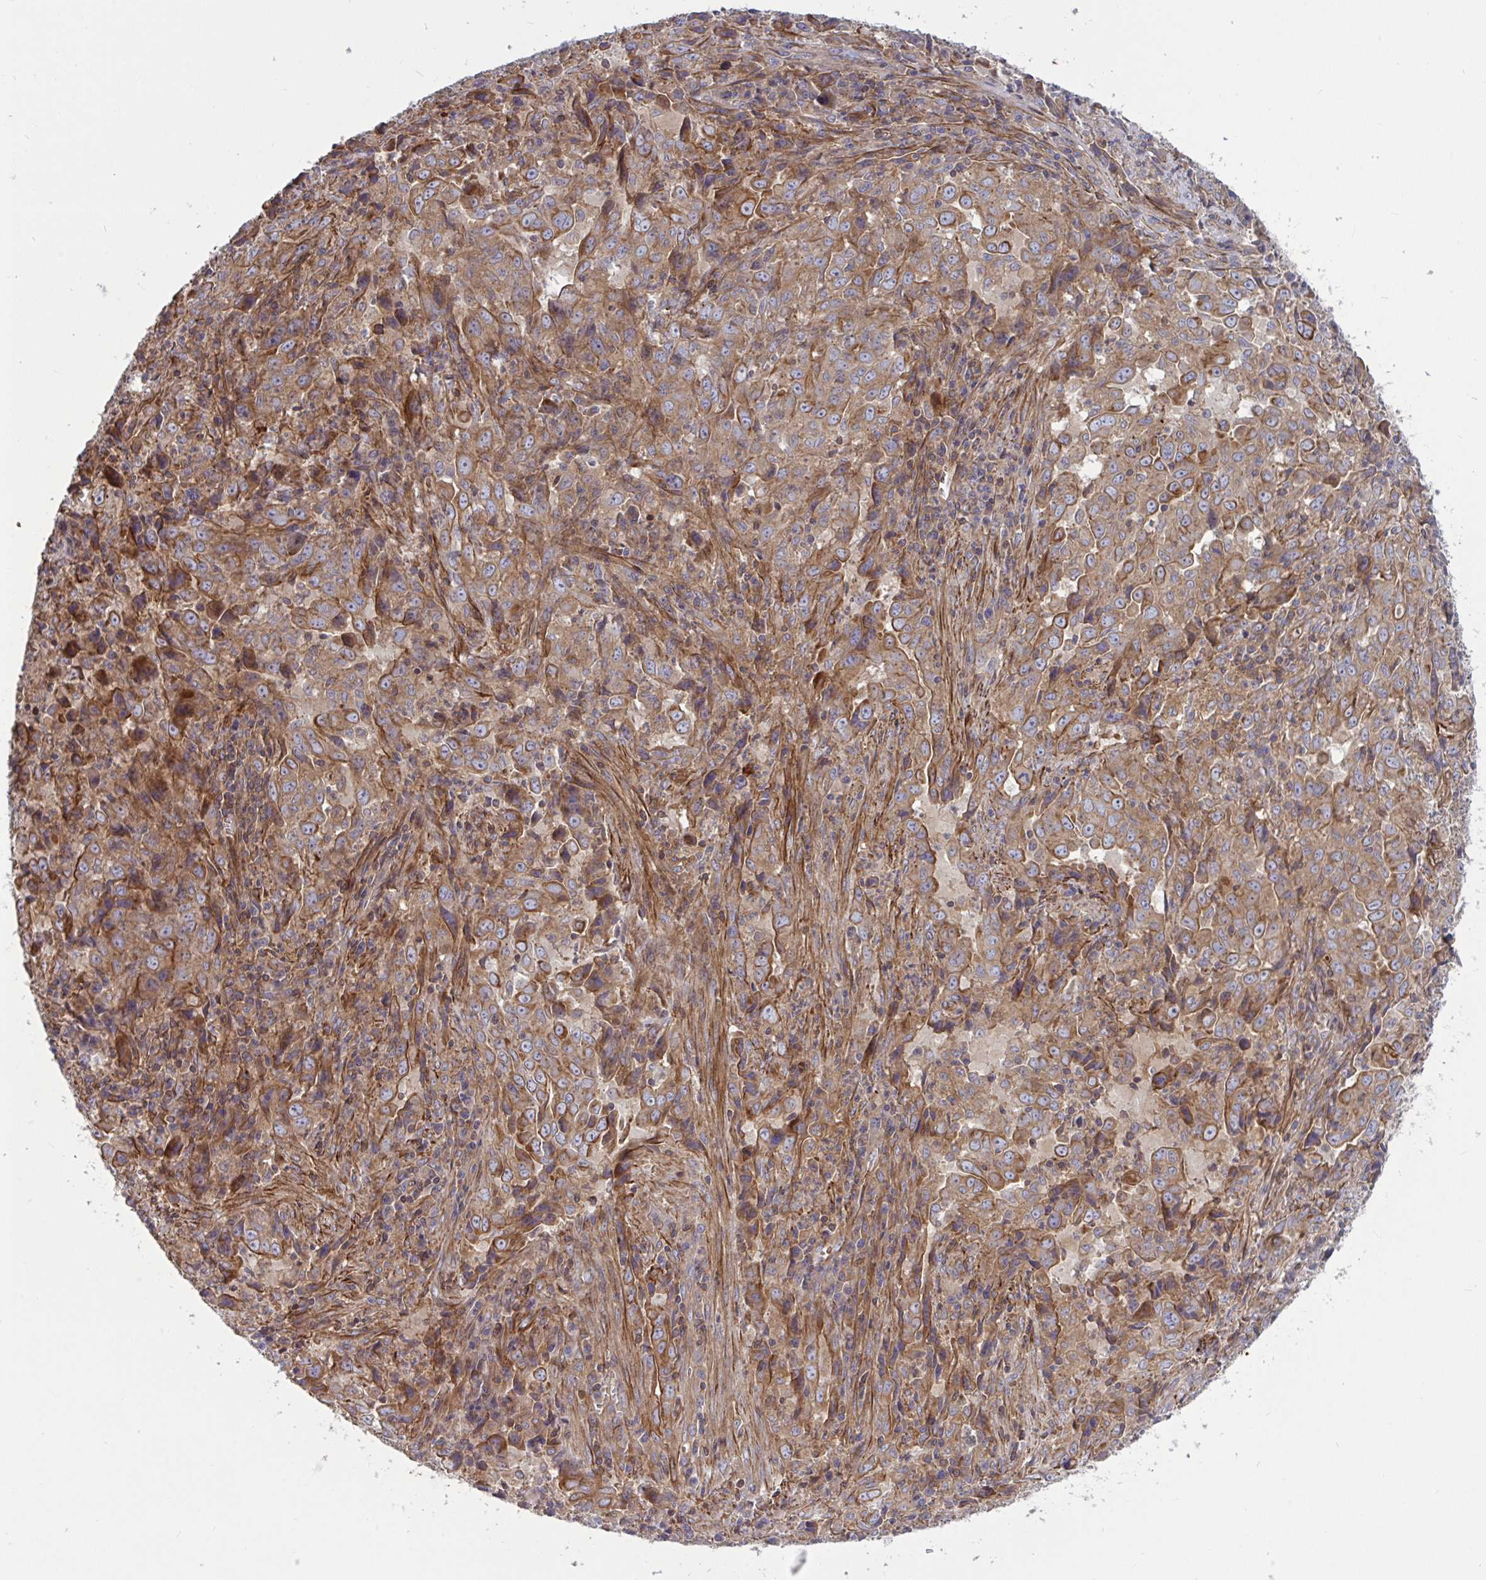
{"staining": {"intensity": "moderate", "quantity": ">75%", "location": "cytoplasmic/membranous"}, "tissue": "lung cancer", "cell_type": "Tumor cells", "image_type": "cancer", "snomed": [{"axis": "morphology", "description": "Adenocarcinoma, NOS"}, {"axis": "topography", "description": "Lung"}], "caption": "This image displays immunohistochemistry staining of human lung cancer, with medium moderate cytoplasmic/membranous expression in about >75% of tumor cells.", "gene": "TANK", "patient": {"sex": "male", "age": 67}}